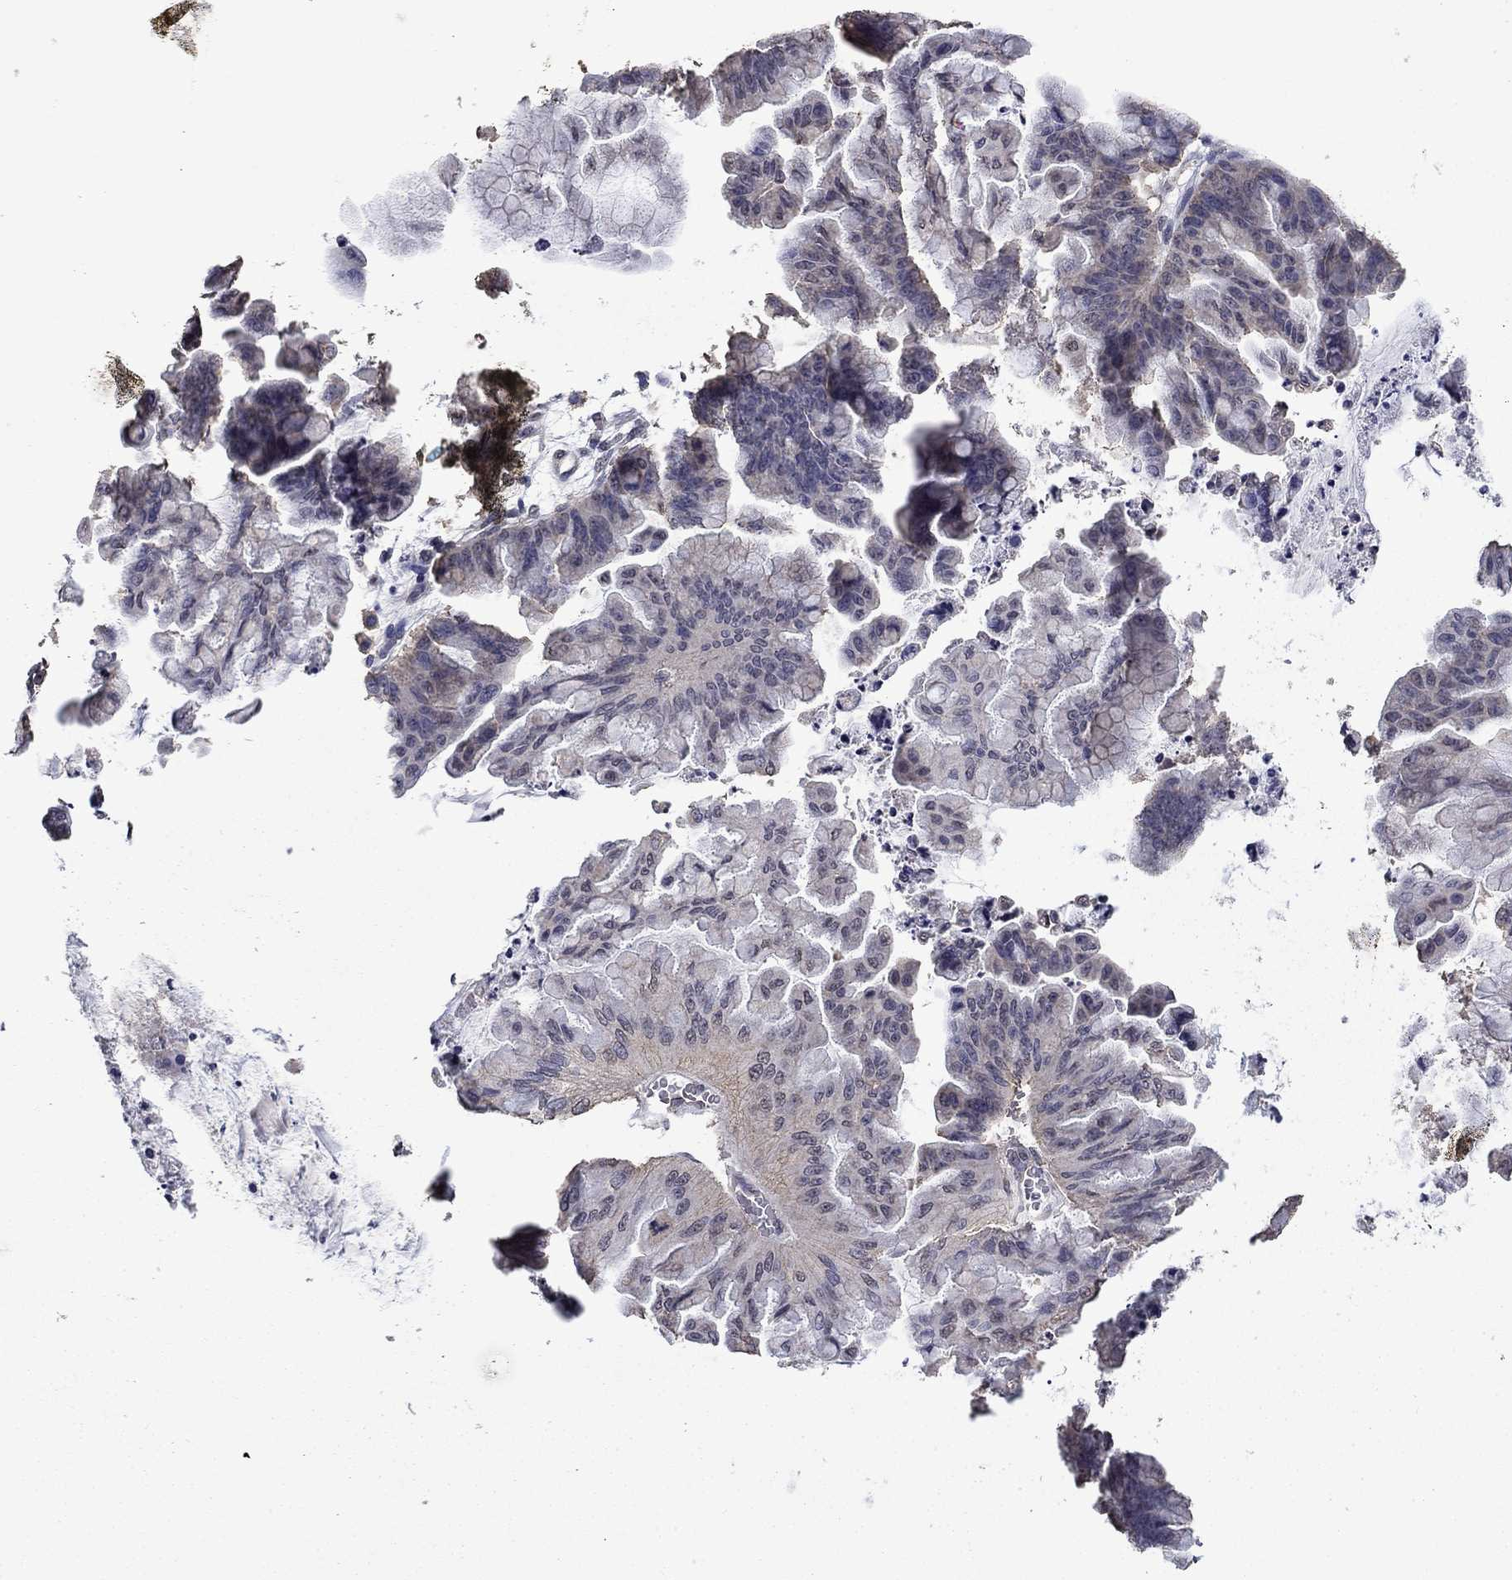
{"staining": {"intensity": "negative", "quantity": "none", "location": "none"}, "tissue": "ovarian cancer", "cell_type": "Tumor cells", "image_type": "cancer", "snomed": [{"axis": "morphology", "description": "Cystadenocarcinoma, mucinous, NOS"}, {"axis": "topography", "description": "Ovary"}], "caption": "Immunohistochemistry photomicrograph of neoplastic tissue: human ovarian cancer (mucinous cystadenocarcinoma) stained with DAB (3,3'-diaminobenzidine) displays no significant protein staining in tumor cells.", "gene": "MFAP3L", "patient": {"sex": "female", "age": 67}}